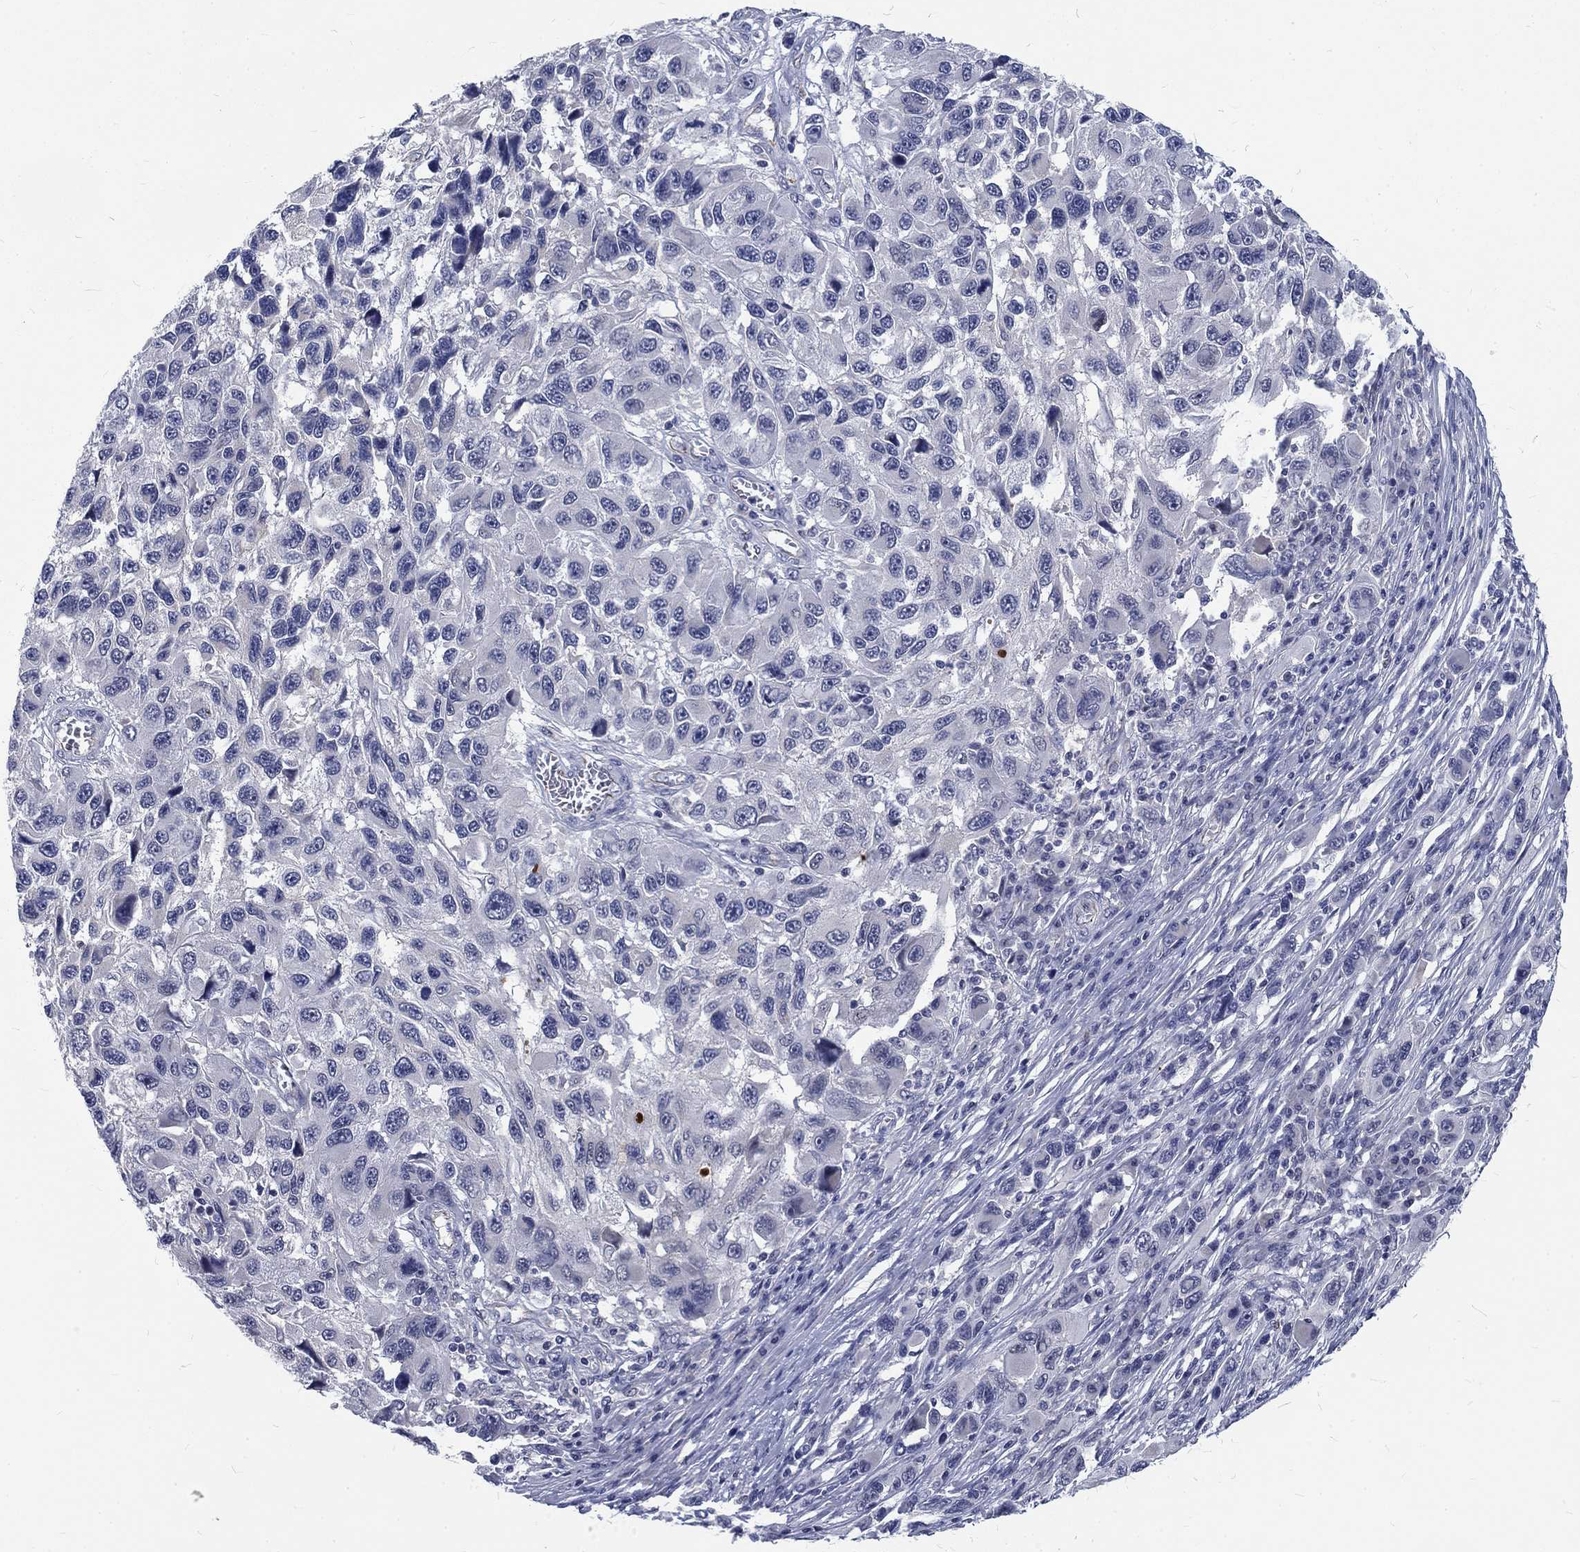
{"staining": {"intensity": "negative", "quantity": "none", "location": "none"}, "tissue": "melanoma", "cell_type": "Tumor cells", "image_type": "cancer", "snomed": [{"axis": "morphology", "description": "Malignant melanoma, NOS"}, {"axis": "topography", "description": "Skin"}], "caption": "High magnification brightfield microscopy of melanoma stained with DAB (3,3'-diaminobenzidine) (brown) and counterstained with hematoxylin (blue): tumor cells show no significant staining.", "gene": "PHKA1", "patient": {"sex": "male", "age": 53}}